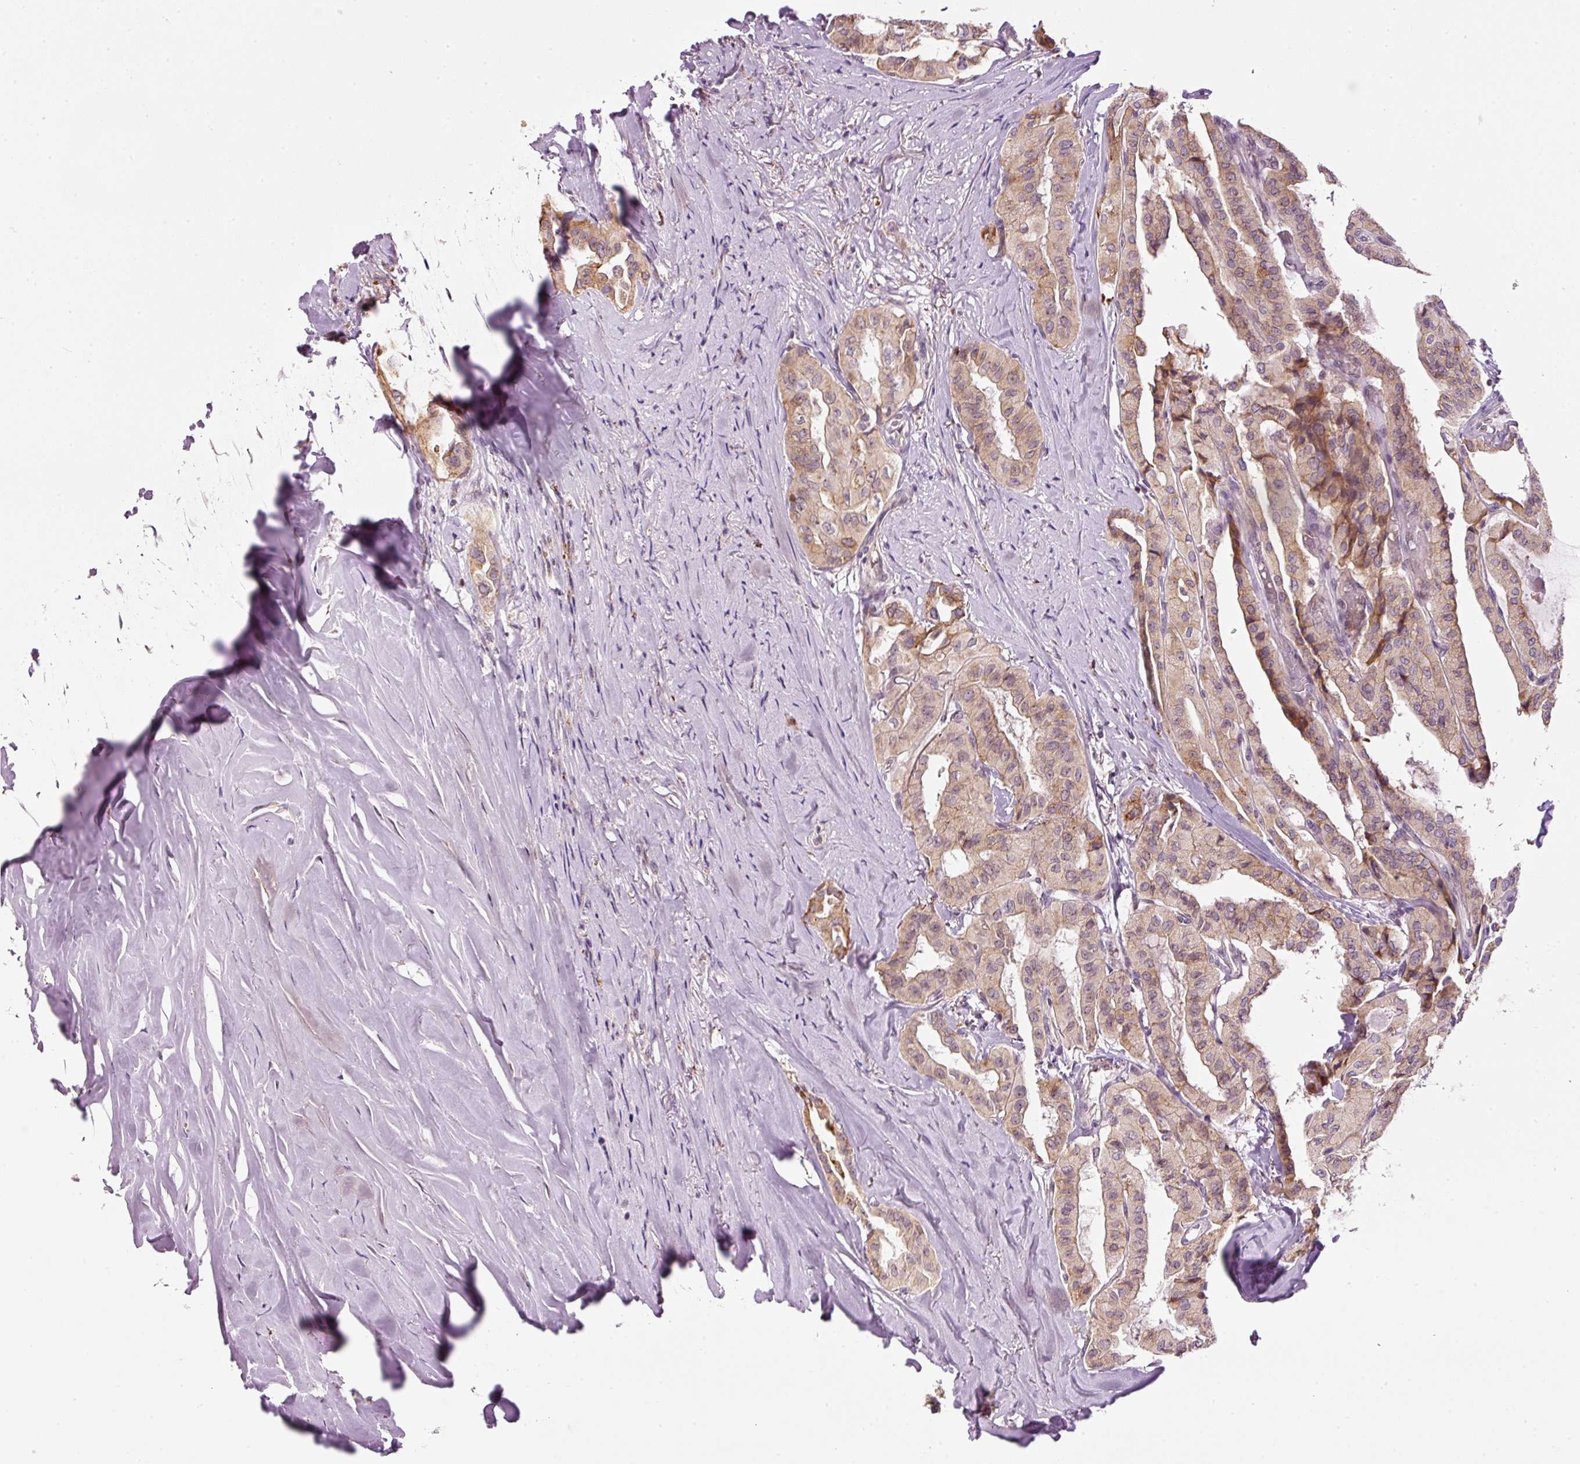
{"staining": {"intensity": "weak", "quantity": ">75%", "location": "cytoplasmic/membranous"}, "tissue": "thyroid cancer", "cell_type": "Tumor cells", "image_type": "cancer", "snomed": [{"axis": "morphology", "description": "Papillary adenocarcinoma, NOS"}, {"axis": "topography", "description": "Thyroid gland"}], "caption": "Human thyroid cancer stained with a protein marker demonstrates weak staining in tumor cells.", "gene": "ZNF639", "patient": {"sex": "female", "age": 59}}